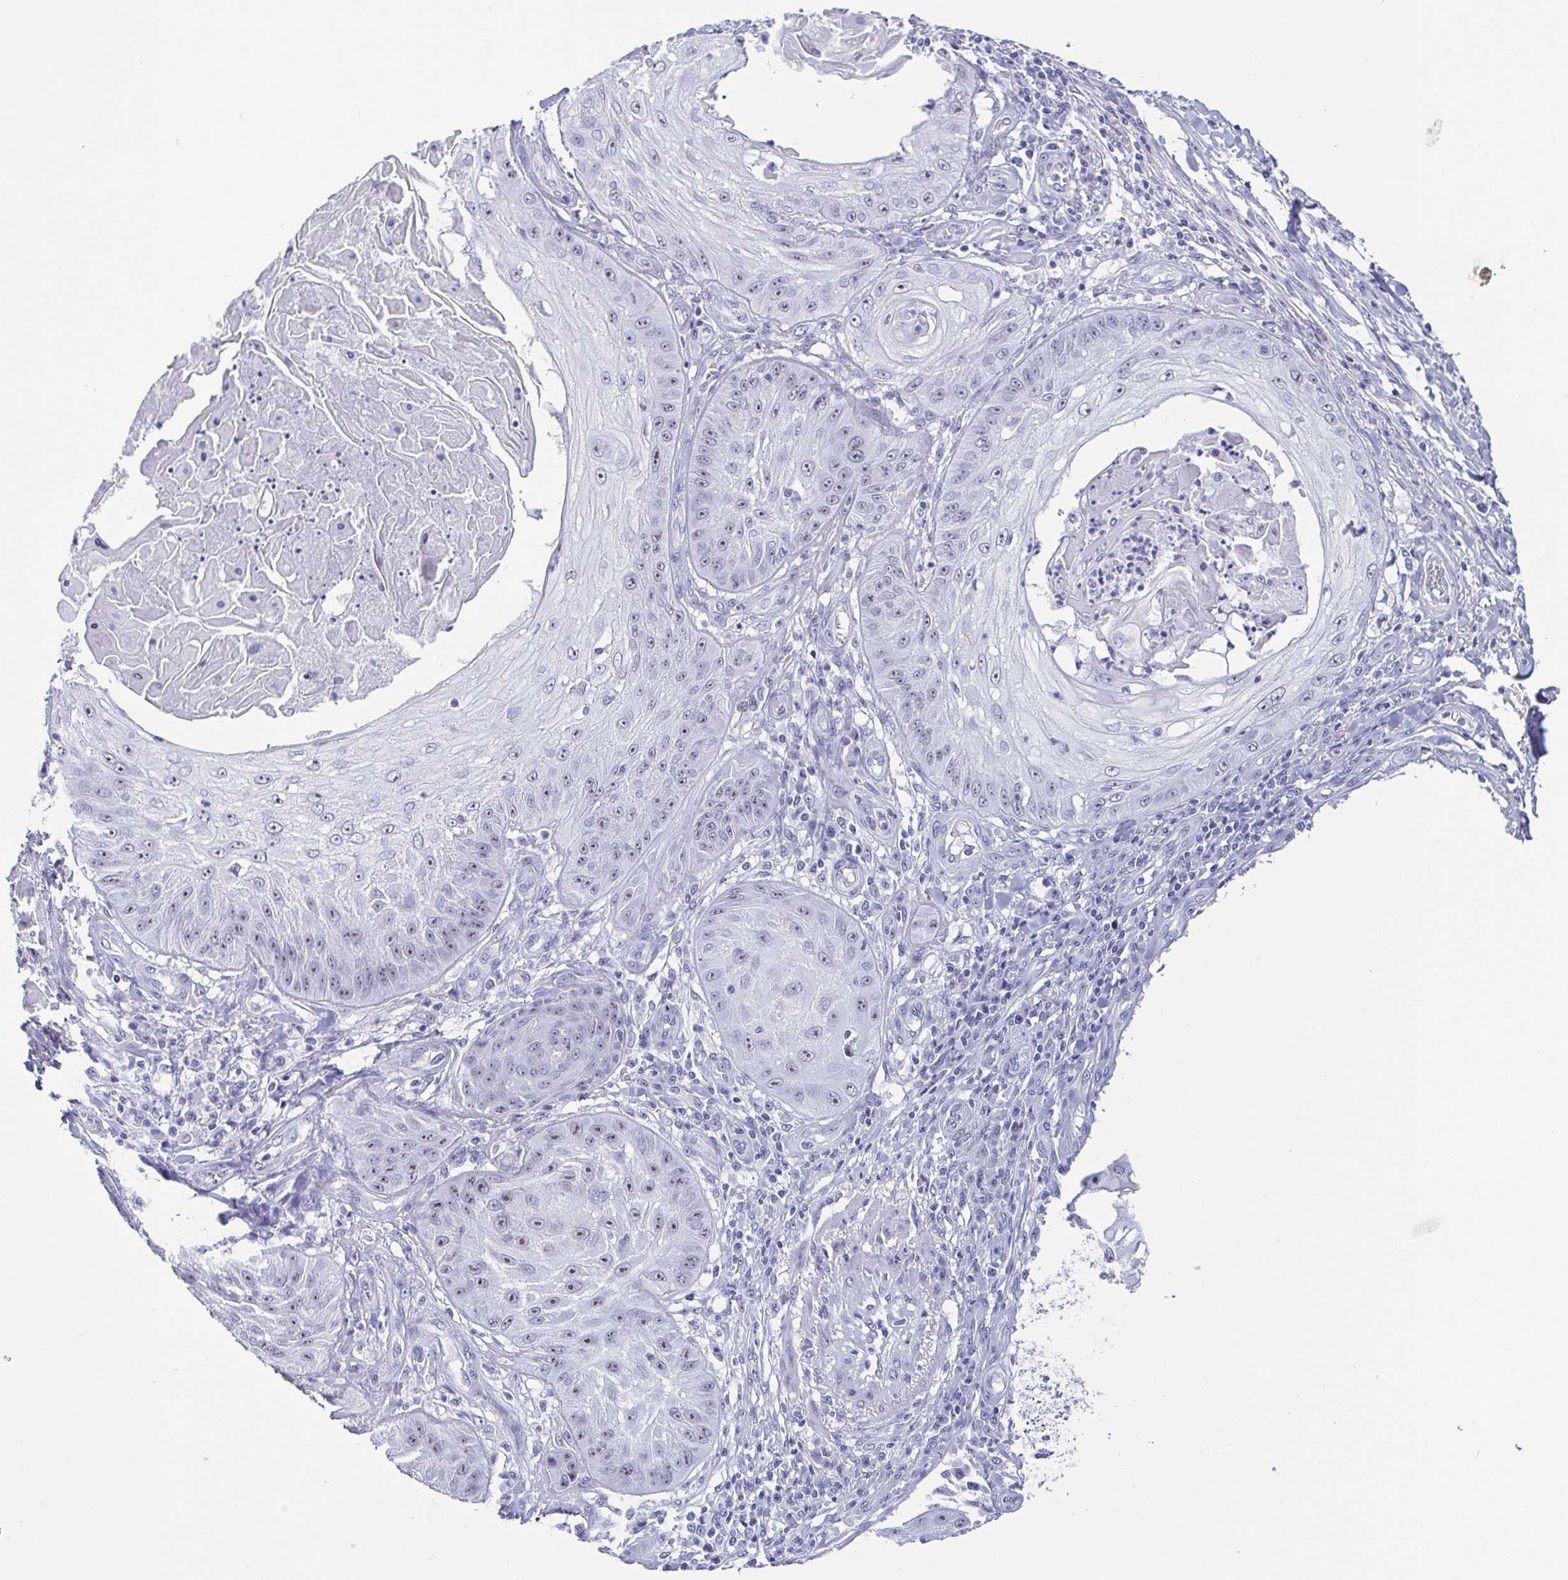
{"staining": {"intensity": "weak", "quantity": "25%-75%", "location": "nuclear"}, "tissue": "skin cancer", "cell_type": "Tumor cells", "image_type": "cancer", "snomed": [{"axis": "morphology", "description": "Squamous cell carcinoma, NOS"}, {"axis": "topography", "description": "Skin"}], "caption": "DAB immunohistochemical staining of squamous cell carcinoma (skin) exhibits weak nuclear protein expression in approximately 25%-75% of tumor cells. Immunohistochemistry (ihc) stains the protein of interest in brown and the nuclei are stained blue.", "gene": "BZW1", "patient": {"sex": "male", "age": 70}}